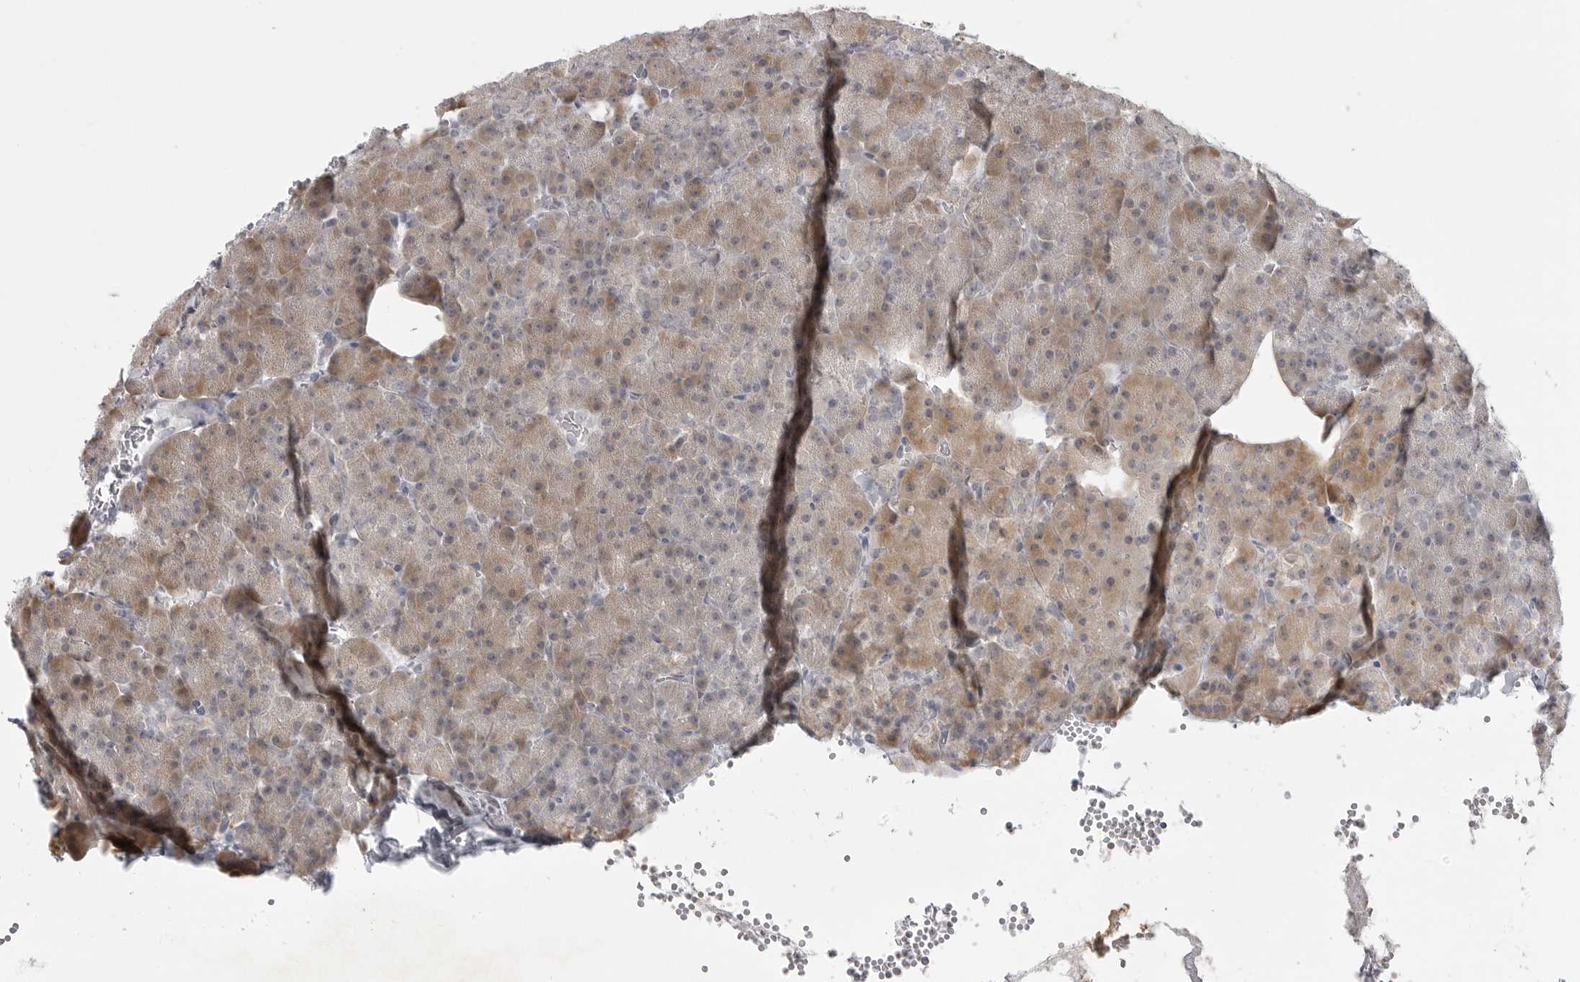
{"staining": {"intensity": "moderate", "quantity": "<25%", "location": "cytoplasmic/membranous"}, "tissue": "pancreas", "cell_type": "Exocrine glandular cells", "image_type": "normal", "snomed": [{"axis": "morphology", "description": "Normal tissue, NOS"}, {"axis": "morphology", "description": "Carcinoid, malignant, NOS"}, {"axis": "topography", "description": "Pancreas"}], "caption": "A micrograph of human pancreas stained for a protein shows moderate cytoplasmic/membranous brown staining in exocrine glandular cells. Immunohistochemistry (ihc) stains the protein in brown and the nuclei are stained blue.", "gene": "TCTN3", "patient": {"sex": "female", "age": 35}}